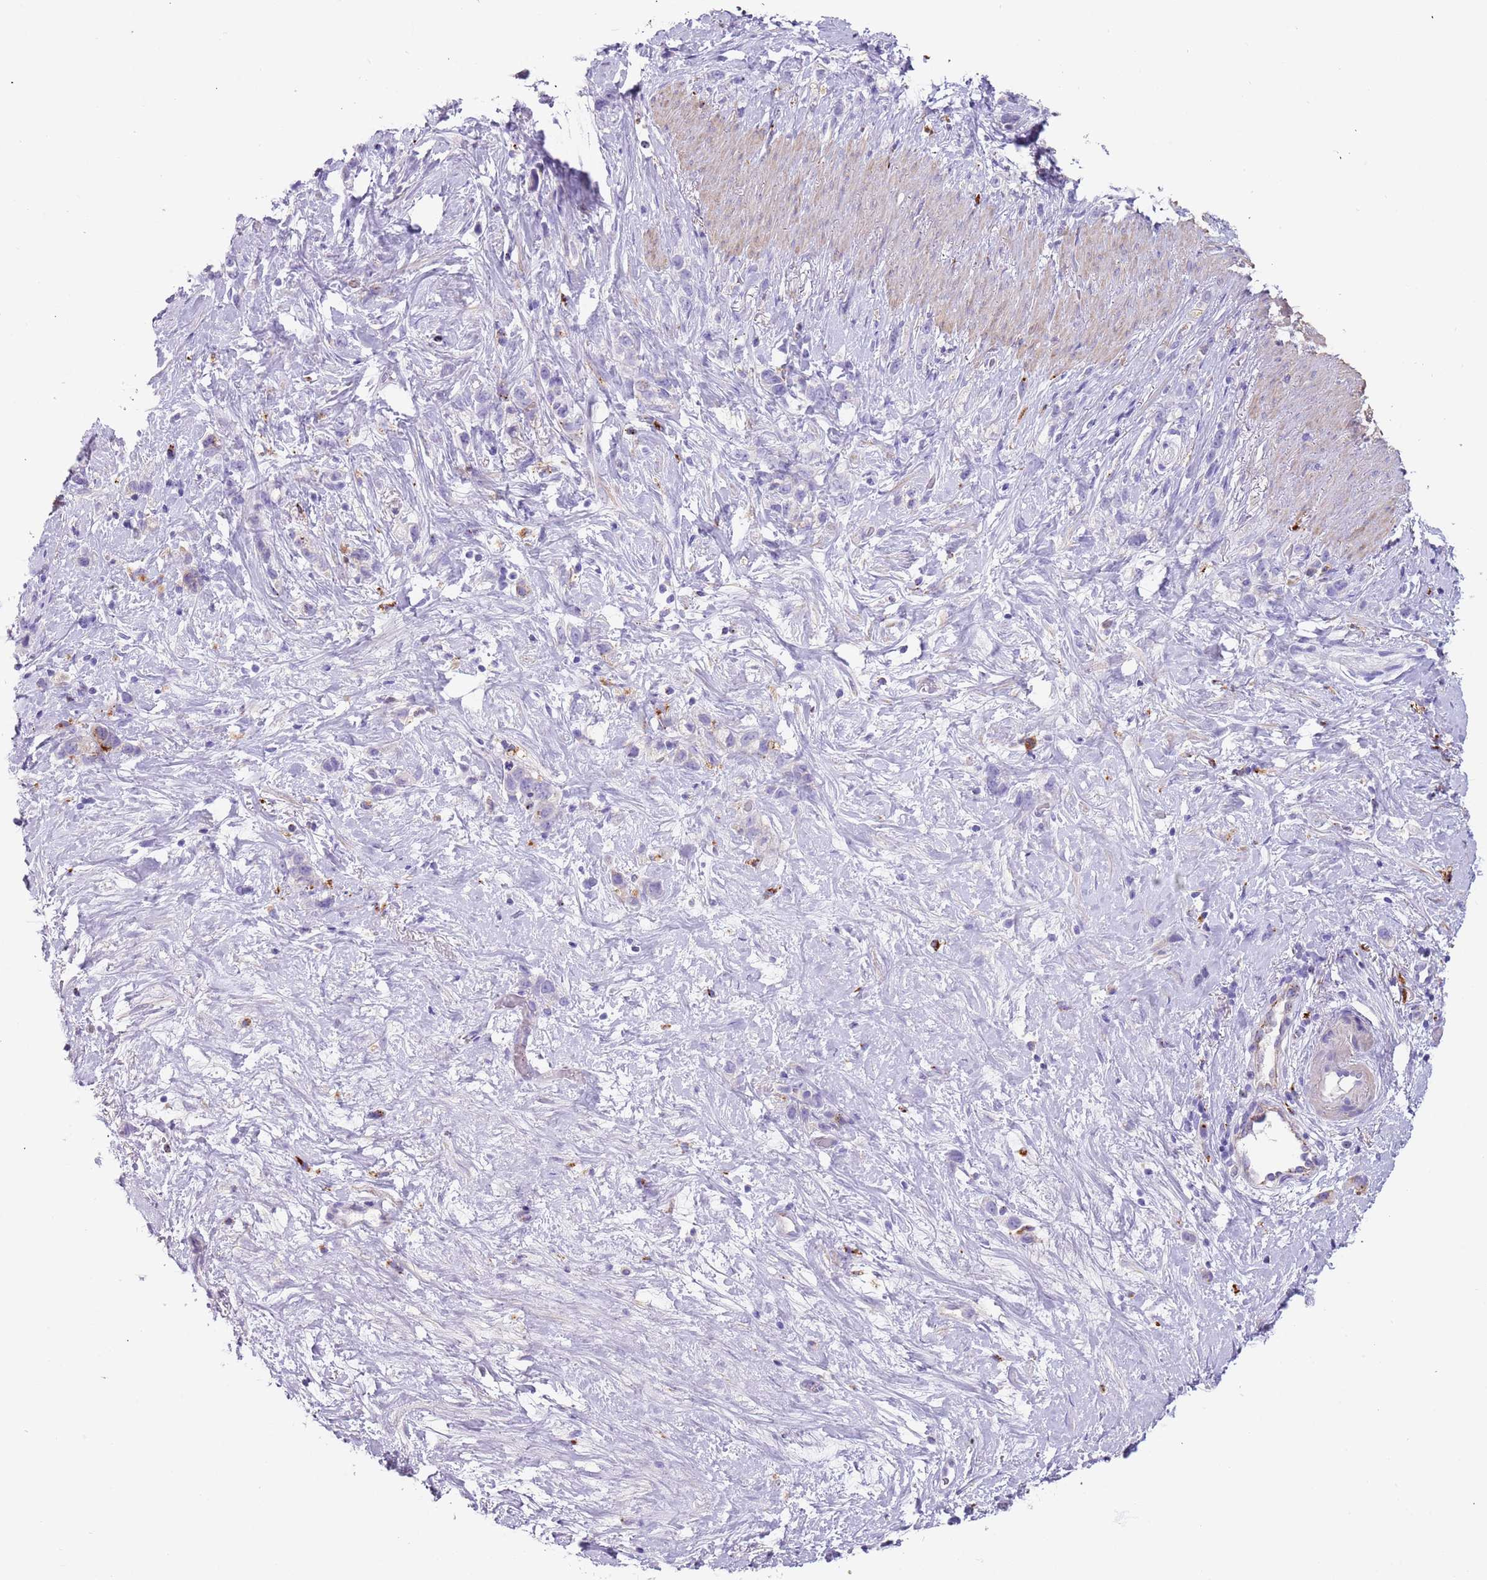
{"staining": {"intensity": "negative", "quantity": "none", "location": "none"}, "tissue": "stomach cancer", "cell_type": "Tumor cells", "image_type": "cancer", "snomed": [{"axis": "morphology", "description": "Adenocarcinoma, NOS"}, {"axis": "topography", "description": "Stomach"}], "caption": "The image reveals no staining of tumor cells in adenocarcinoma (stomach). The staining was performed using DAB (3,3'-diaminobenzidine) to visualize the protein expression in brown, while the nuclei were stained in blue with hematoxylin (Magnification: 20x).", "gene": "LRRN3", "patient": {"sex": "female", "age": 65}}